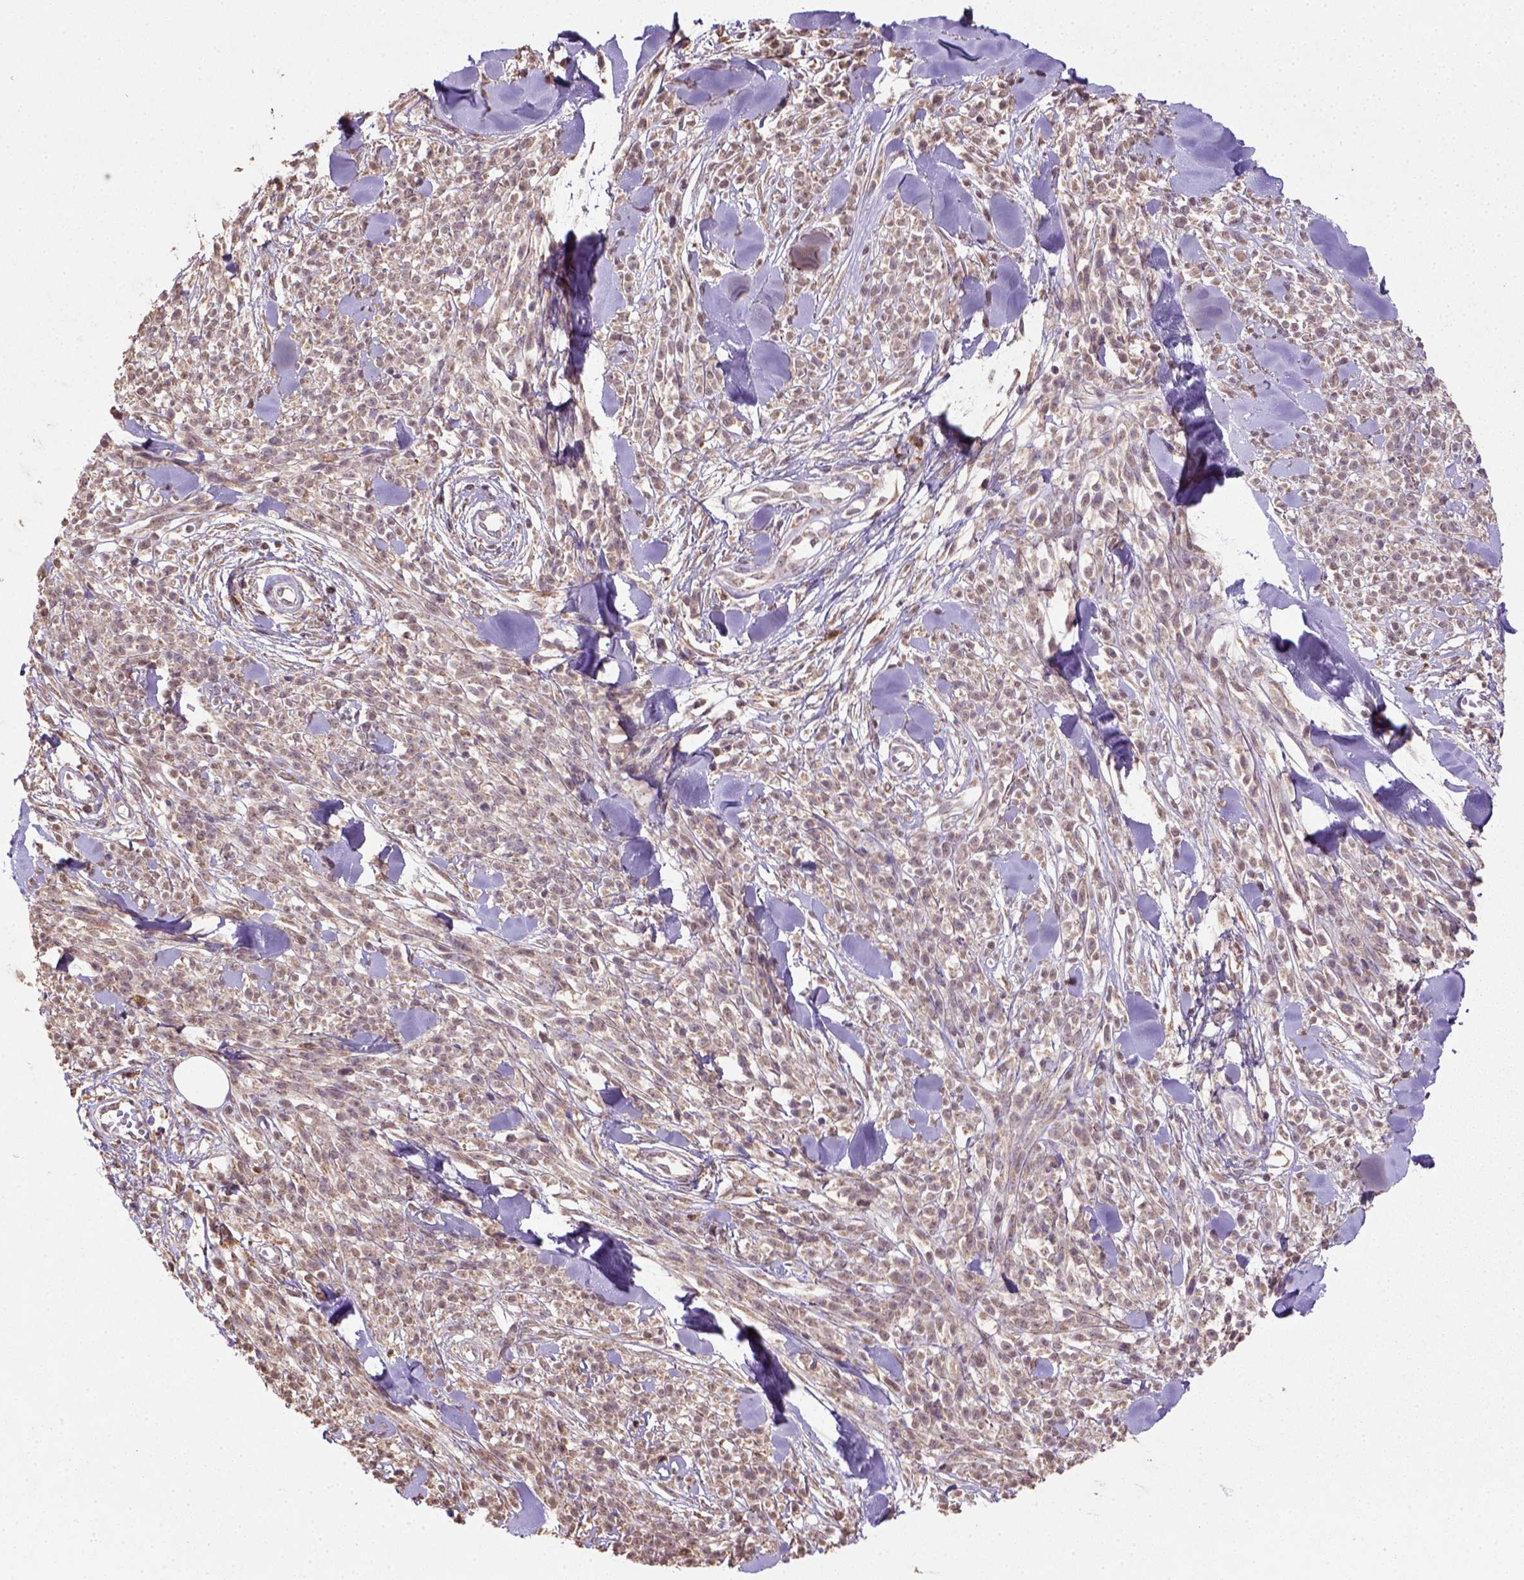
{"staining": {"intensity": "moderate", "quantity": "<25%", "location": "cytoplasmic/membranous"}, "tissue": "melanoma", "cell_type": "Tumor cells", "image_type": "cancer", "snomed": [{"axis": "morphology", "description": "Malignant melanoma, NOS"}, {"axis": "topography", "description": "Skin"}, {"axis": "topography", "description": "Skin of trunk"}], "caption": "Tumor cells demonstrate low levels of moderate cytoplasmic/membranous expression in about <25% of cells in melanoma.", "gene": "NUDT10", "patient": {"sex": "male", "age": 74}}